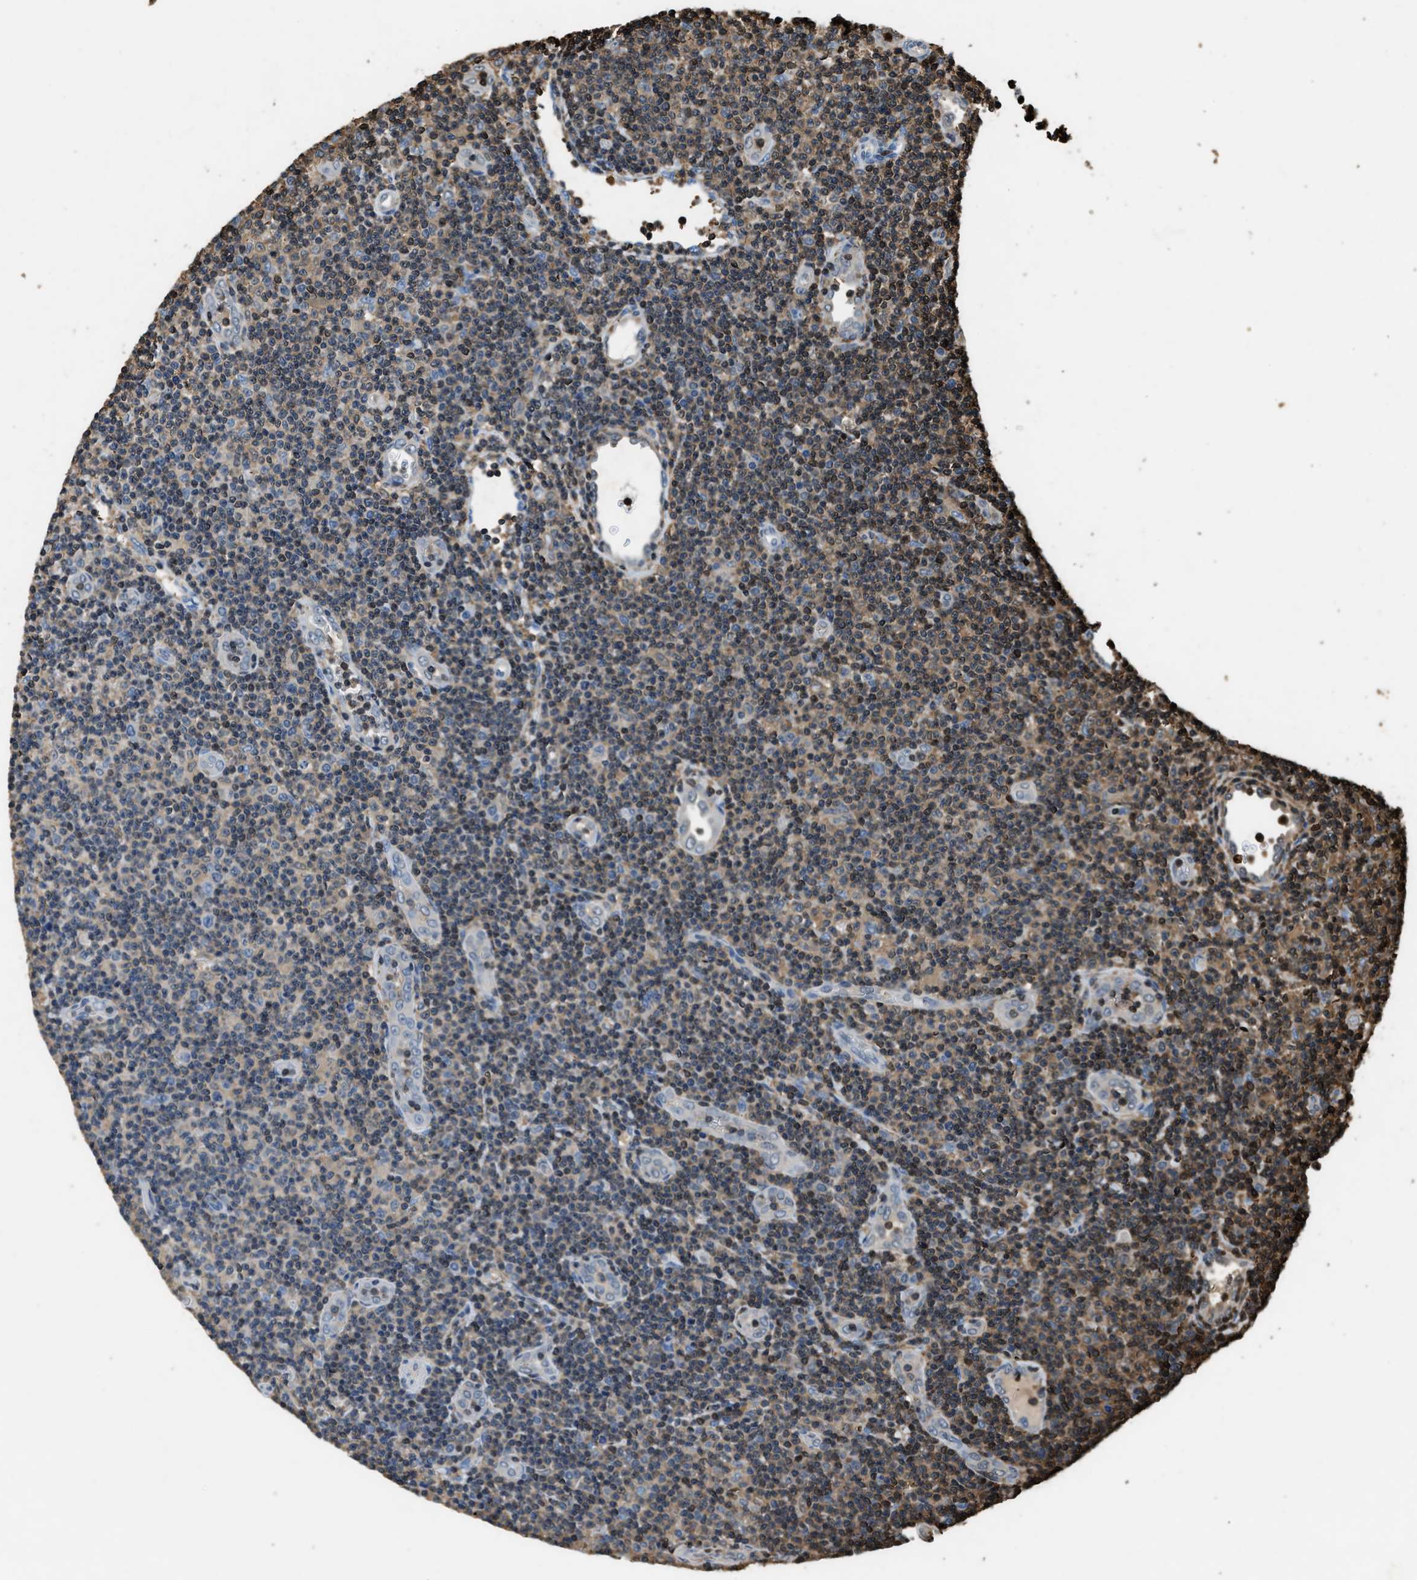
{"staining": {"intensity": "negative", "quantity": "none", "location": "none"}, "tissue": "lymphoma", "cell_type": "Tumor cells", "image_type": "cancer", "snomed": [{"axis": "morphology", "description": "Malignant lymphoma, non-Hodgkin's type, Low grade"}, {"axis": "topography", "description": "Lymph node"}], "caption": "Photomicrograph shows no significant protein positivity in tumor cells of low-grade malignant lymphoma, non-Hodgkin's type.", "gene": "ARHGDIB", "patient": {"sex": "male", "age": 83}}